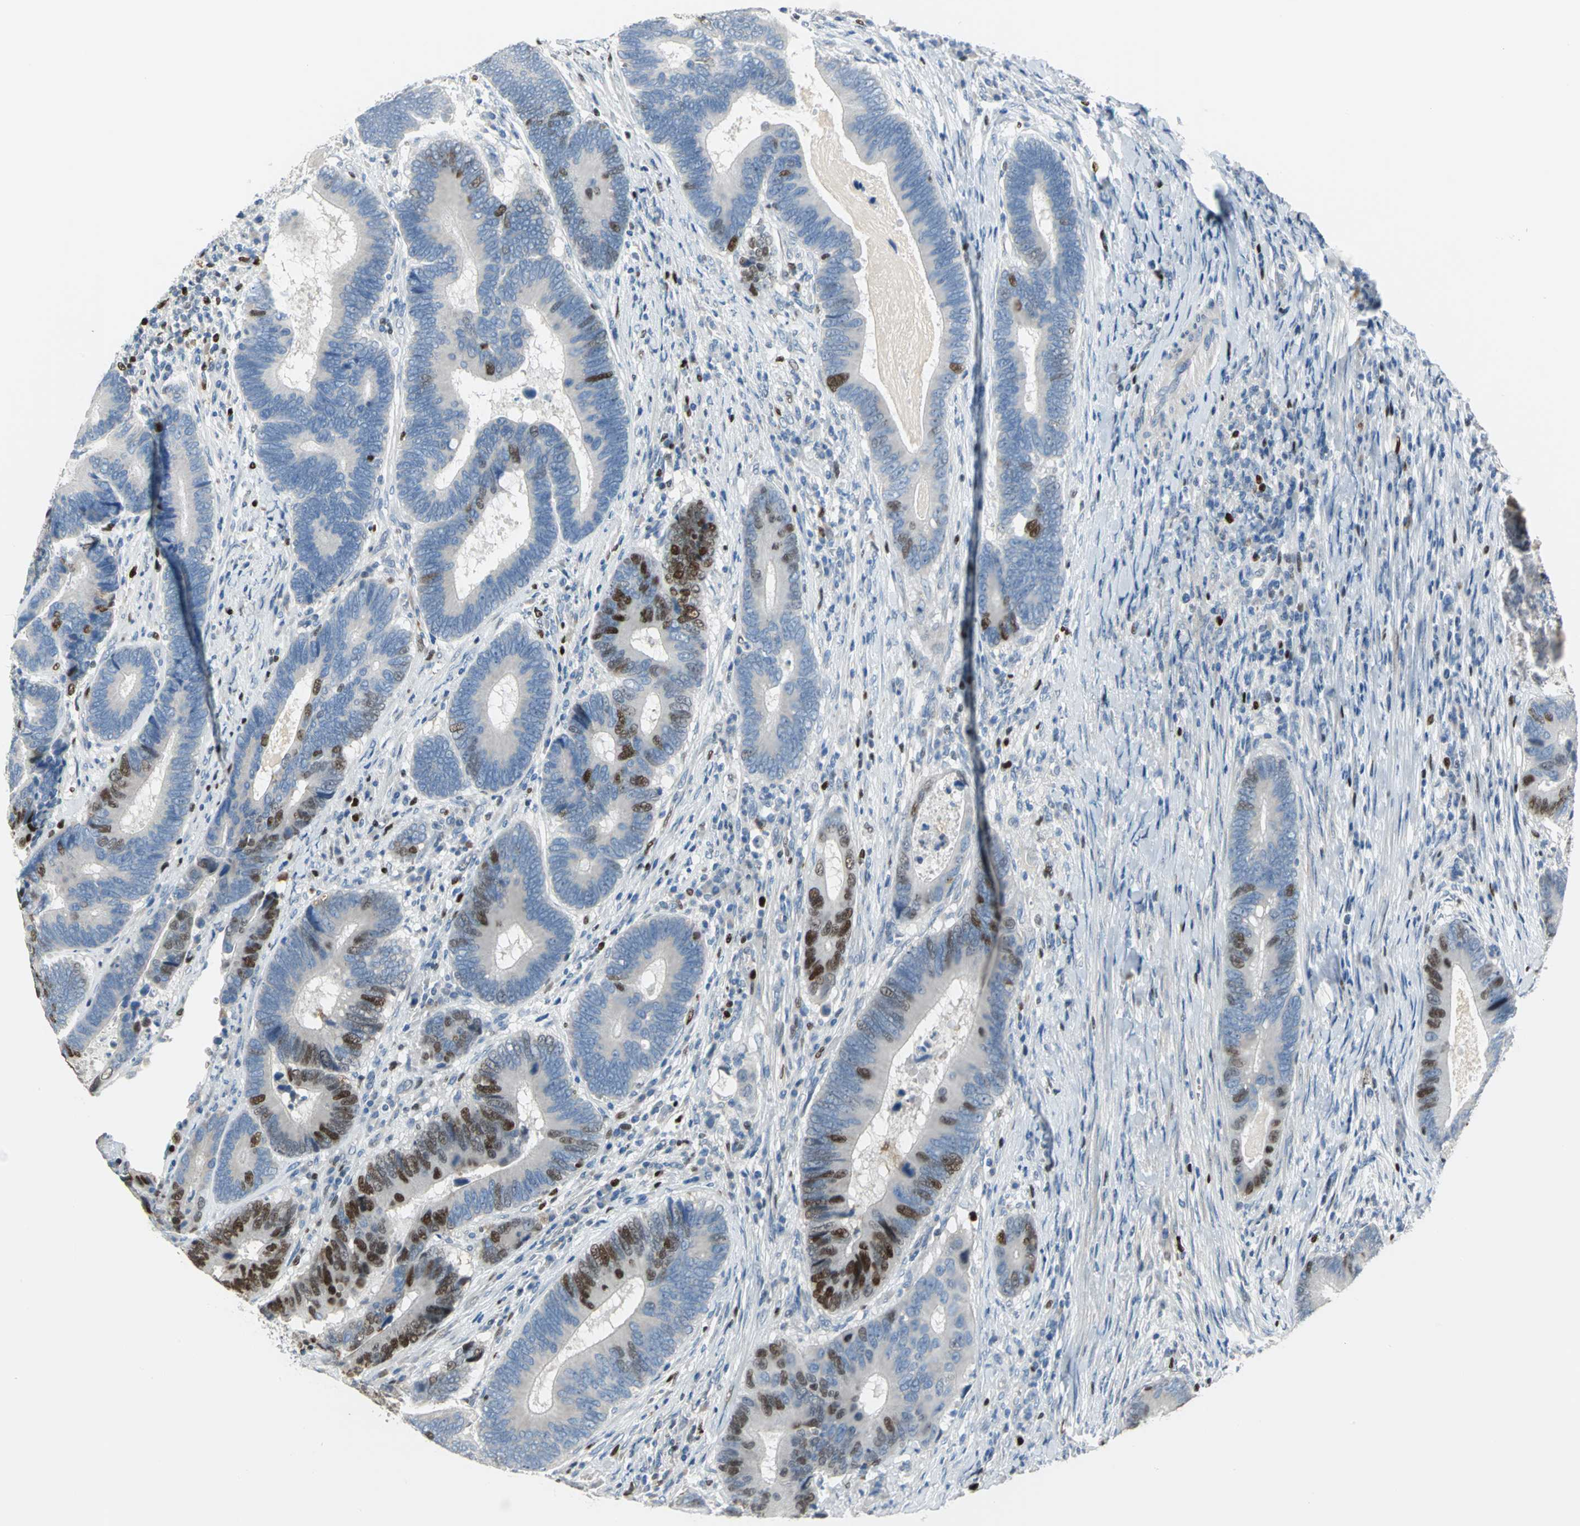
{"staining": {"intensity": "moderate", "quantity": "25%-75%", "location": "nuclear"}, "tissue": "colorectal cancer", "cell_type": "Tumor cells", "image_type": "cancer", "snomed": [{"axis": "morphology", "description": "Adenocarcinoma, NOS"}, {"axis": "topography", "description": "Colon"}], "caption": "About 25%-75% of tumor cells in human adenocarcinoma (colorectal) display moderate nuclear protein positivity as visualized by brown immunohistochemical staining.", "gene": "MCM3", "patient": {"sex": "female", "age": 78}}